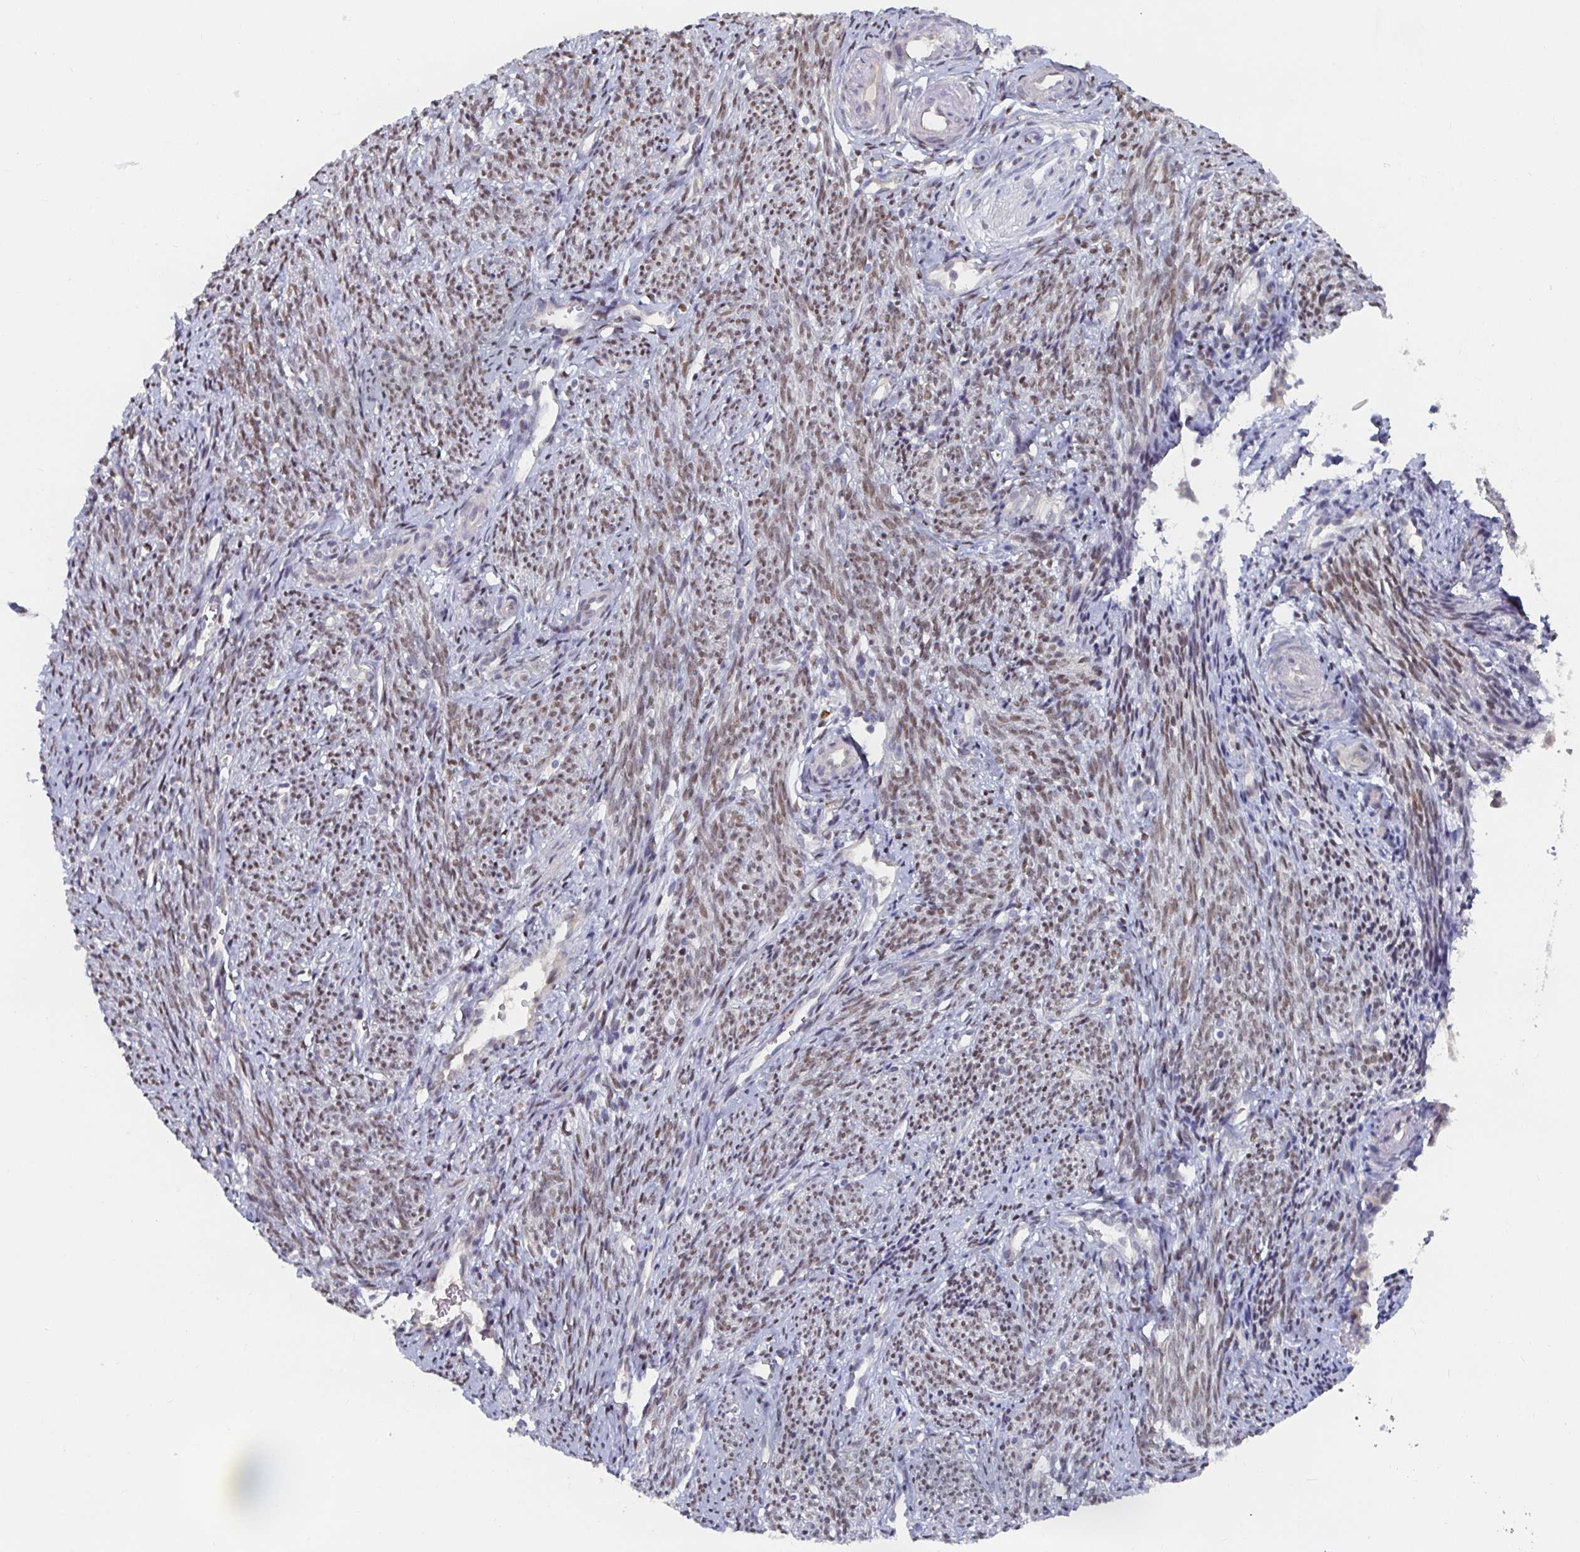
{"staining": {"intensity": "moderate", "quantity": ">75%", "location": "nuclear"}, "tissue": "endometrial cancer", "cell_type": "Tumor cells", "image_type": "cancer", "snomed": [{"axis": "morphology", "description": "Adenocarcinoma, NOS"}, {"axis": "topography", "description": "Endometrium"}], "caption": "Immunohistochemical staining of human endometrial adenocarcinoma exhibits moderate nuclear protein positivity in about >75% of tumor cells. The protein is shown in brown color, while the nuclei are stained blue.", "gene": "MEIS1", "patient": {"sex": "female", "age": 56}}